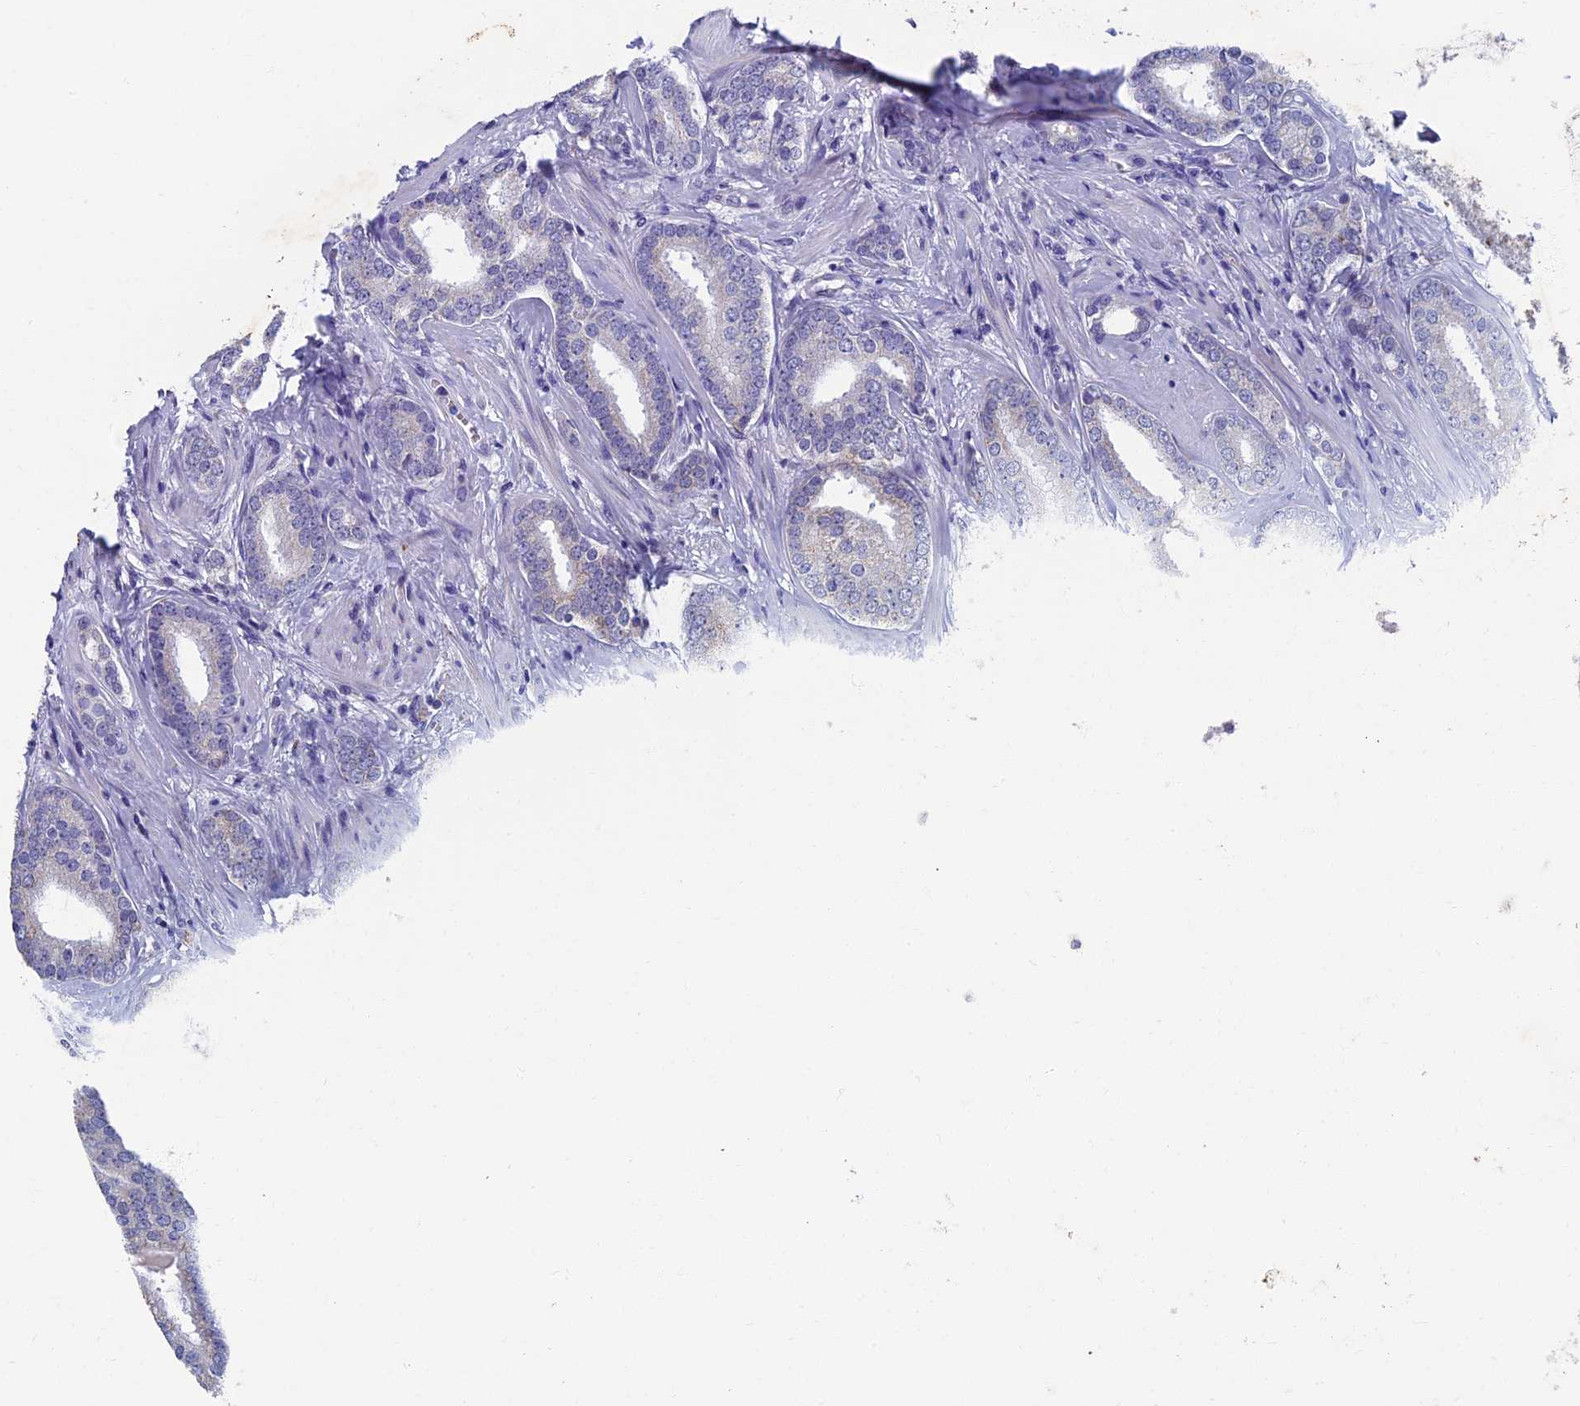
{"staining": {"intensity": "negative", "quantity": "none", "location": "none"}, "tissue": "prostate cancer", "cell_type": "Tumor cells", "image_type": "cancer", "snomed": [{"axis": "morphology", "description": "Adenocarcinoma, High grade"}, {"axis": "topography", "description": "Prostate"}], "caption": "Image shows no protein staining in tumor cells of prostate high-grade adenocarcinoma tissue.", "gene": "OAT", "patient": {"sex": "male", "age": 63}}